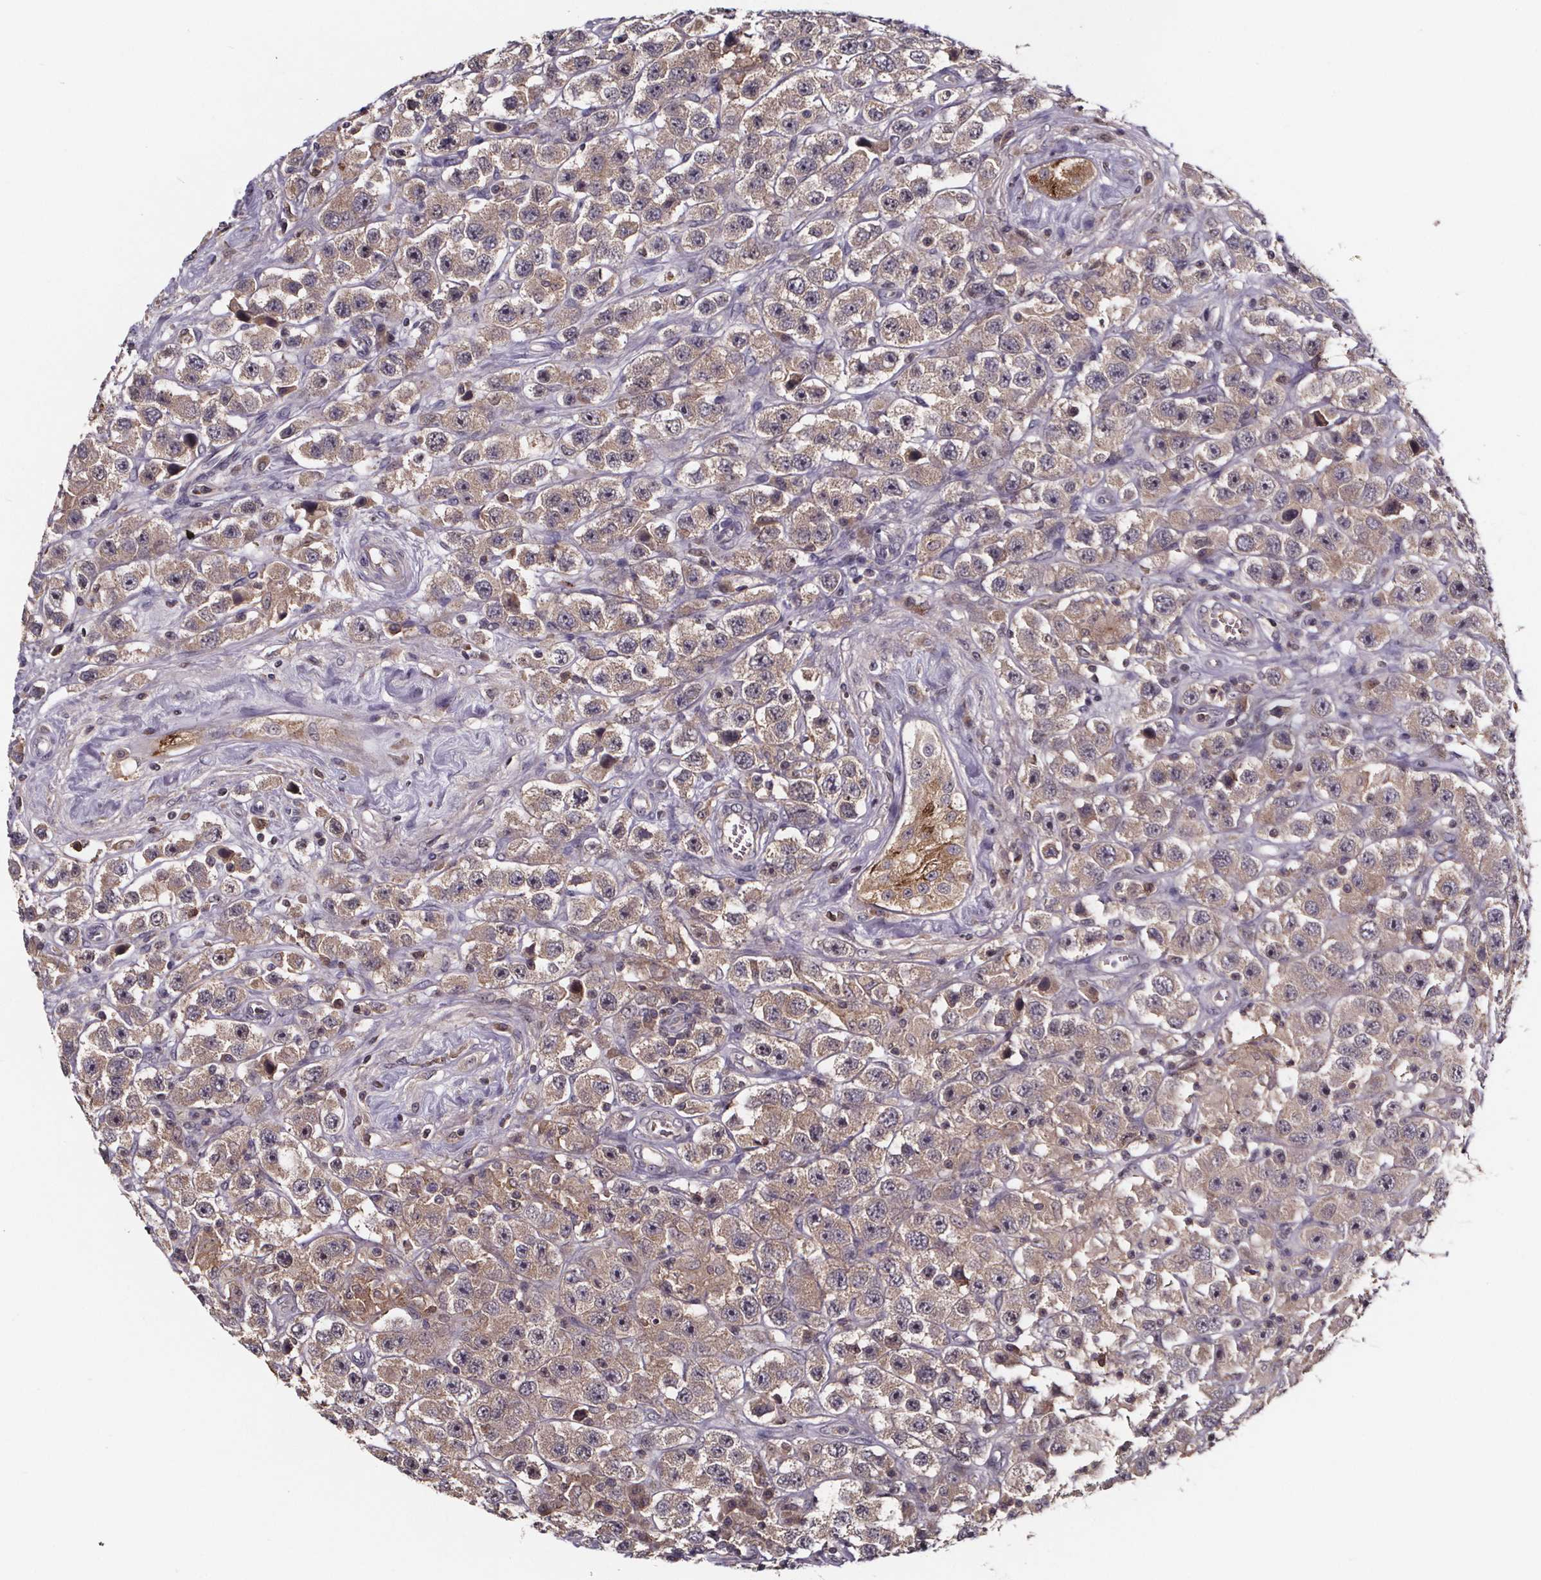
{"staining": {"intensity": "moderate", "quantity": "25%-75%", "location": "cytoplasmic/membranous"}, "tissue": "testis cancer", "cell_type": "Tumor cells", "image_type": "cancer", "snomed": [{"axis": "morphology", "description": "Seminoma, NOS"}, {"axis": "topography", "description": "Testis"}], "caption": "Immunohistochemistry of testis cancer (seminoma) shows medium levels of moderate cytoplasmic/membranous staining in approximately 25%-75% of tumor cells.", "gene": "SMIM1", "patient": {"sex": "male", "age": 45}}